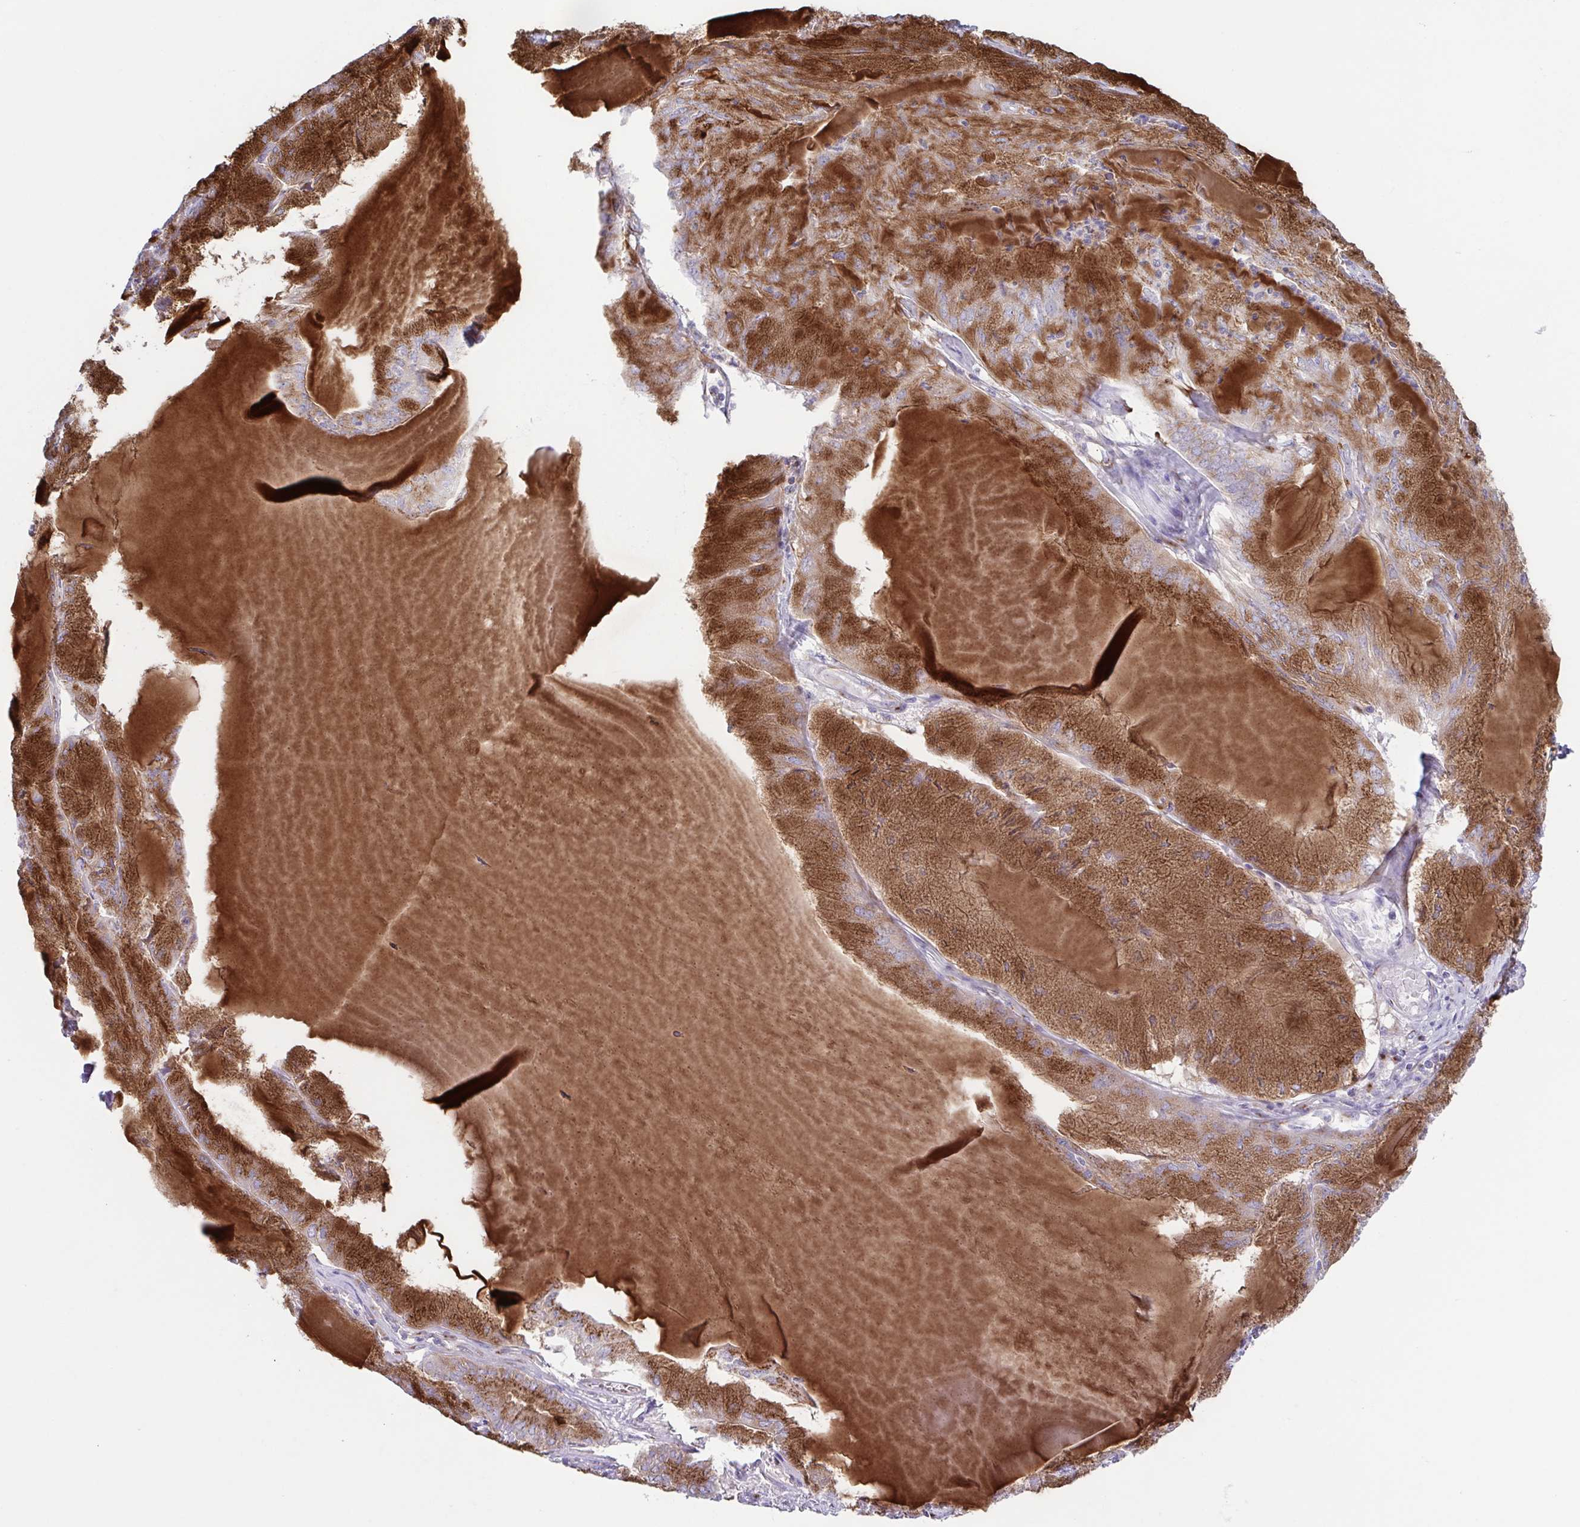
{"staining": {"intensity": "strong", "quantity": ">75%", "location": "cytoplasmic/membranous"}, "tissue": "endometrial cancer", "cell_type": "Tumor cells", "image_type": "cancer", "snomed": [{"axis": "morphology", "description": "Carcinoma, NOS"}, {"axis": "topography", "description": "Endometrium"}], "caption": "Protein positivity by immunohistochemistry (IHC) displays strong cytoplasmic/membranous positivity in approximately >75% of tumor cells in endometrial carcinoma.", "gene": "COL17A1", "patient": {"sex": "female", "age": 62}}